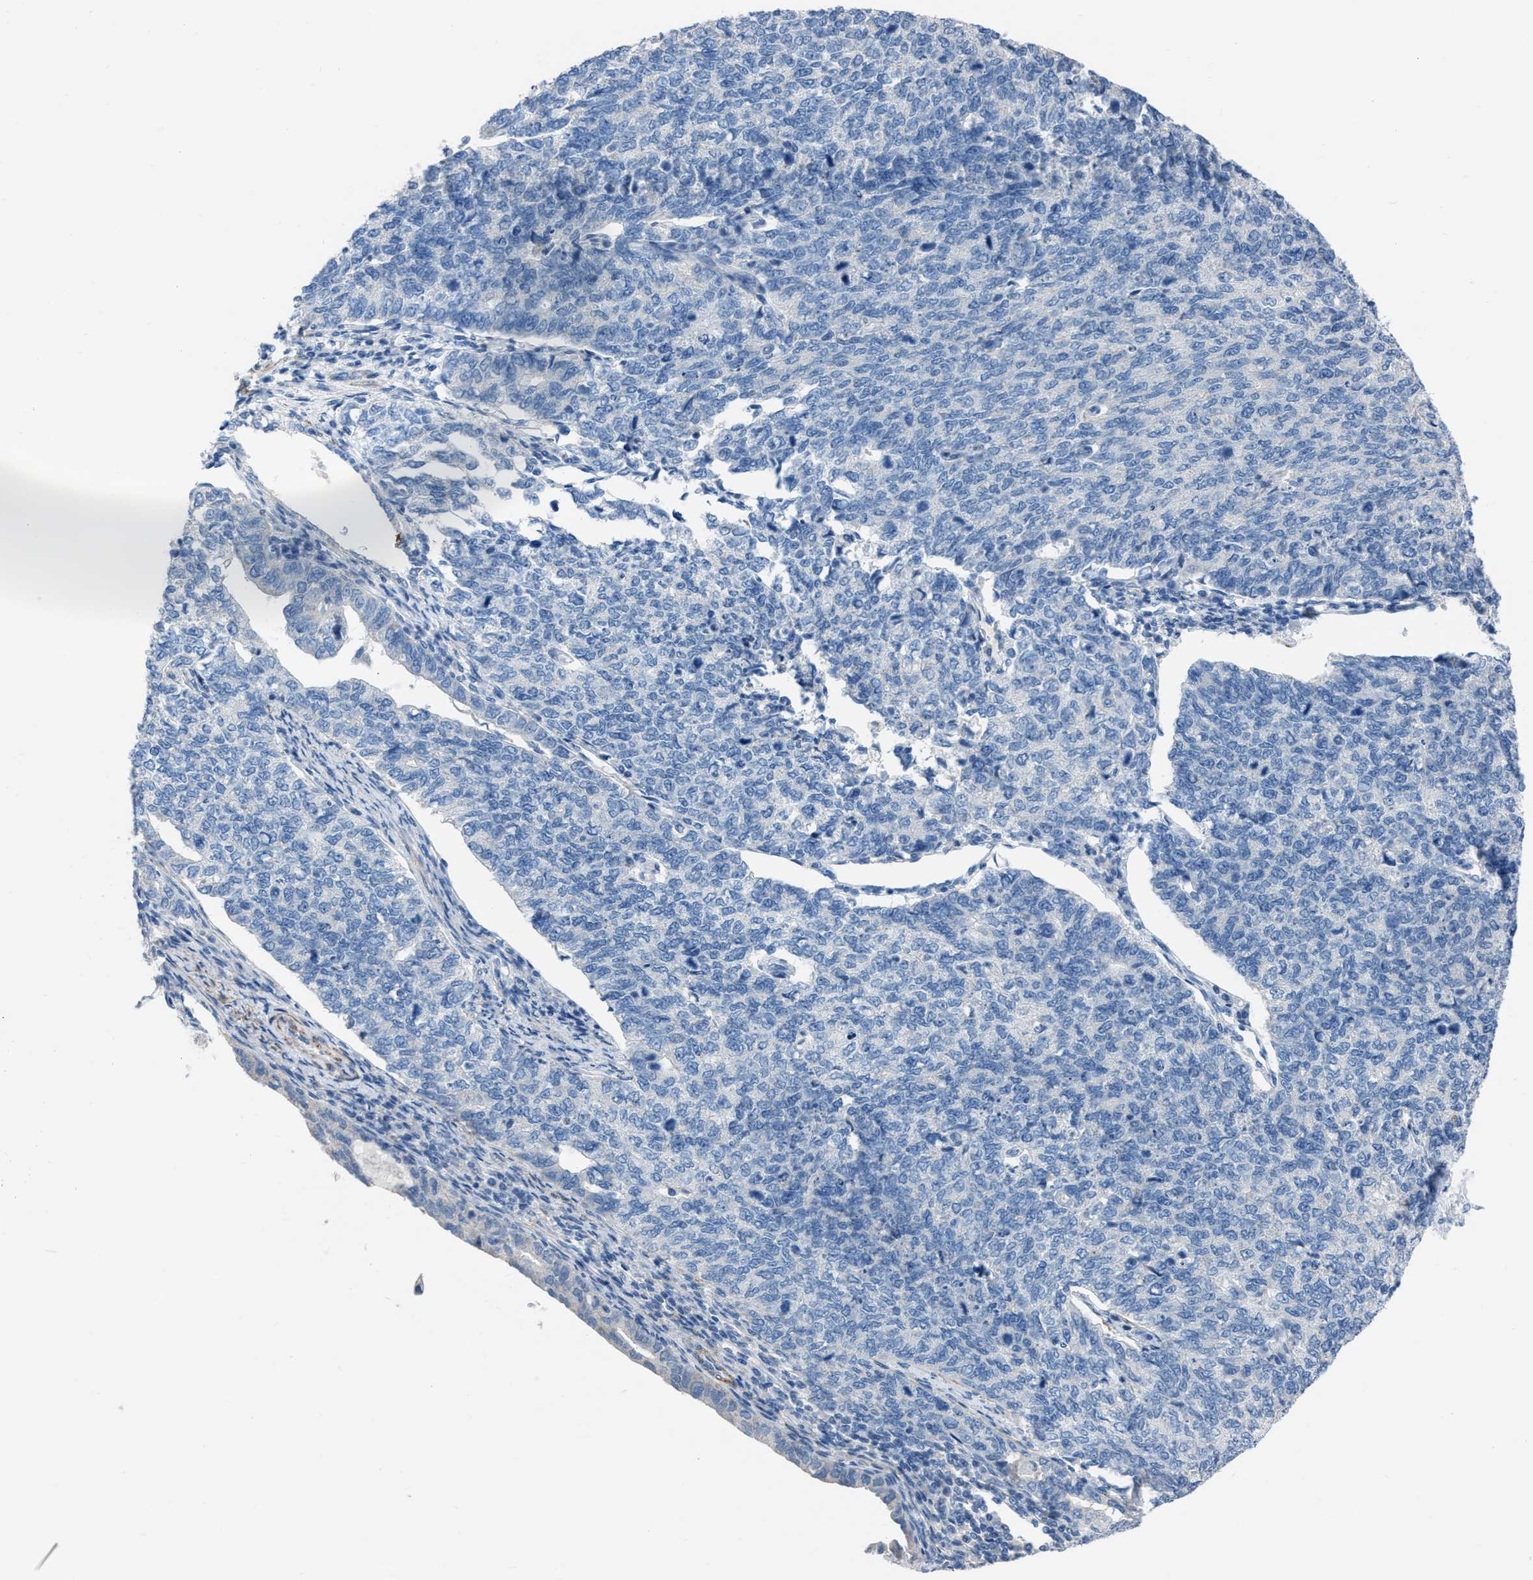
{"staining": {"intensity": "negative", "quantity": "none", "location": "none"}, "tissue": "cervical cancer", "cell_type": "Tumor cells", "image_type": "cancer", "snomed": [{"axis": "morphology", "description": "Squamous cell carcinoma, NOS"}, {"axis": "topography", "description": "Cervix"}], "caption": "The image demonstrates no staining of tumor cells in cervical cancer.", "gene": "SPATC1L", "patient": {"sex": "female", "age": 63}}